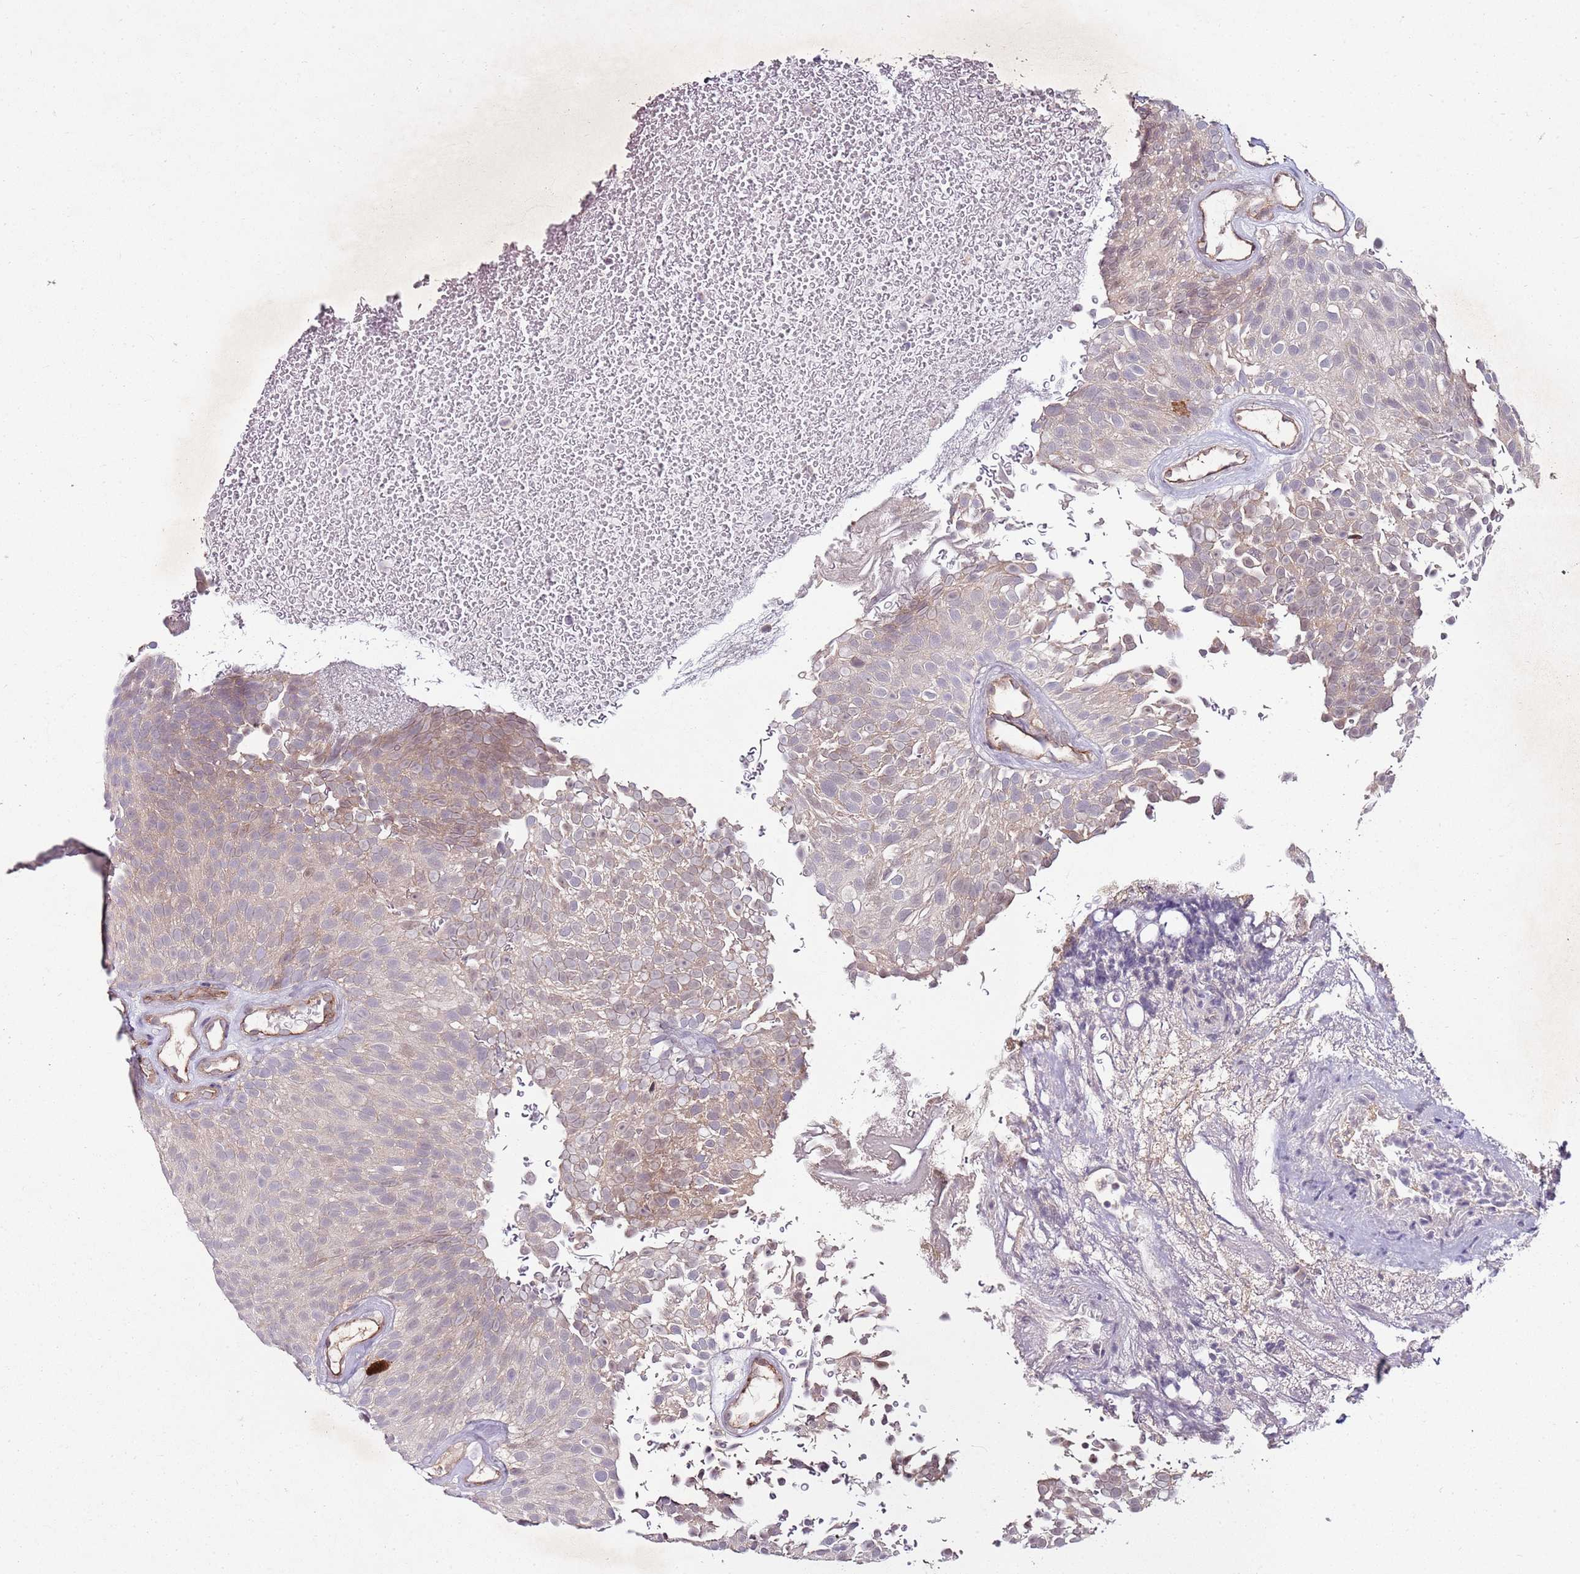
{"staining": {"intensity": "weak", "quantity": "25%-75%", "location": "cytoplasmic/membranous"}, "tissue": "urothelial cancer", "cell_type": "Tumor cells", "image_type": "cancer", "snomed": [{"axis": "morphology", "description": "Urothelial carcinoma, Low grade"}, {"axis": "topography", "description": "Urinary bladder"}], "caption": "A brown stain shows weak cytoplasmic/membranous expression of a protein in human urothelial cancer tumor cells. (DAB = brown stain, brightfield microscopy at high magnification).", "gene": "FBXL22", "patient": {"sex": "male", "age": 78}}